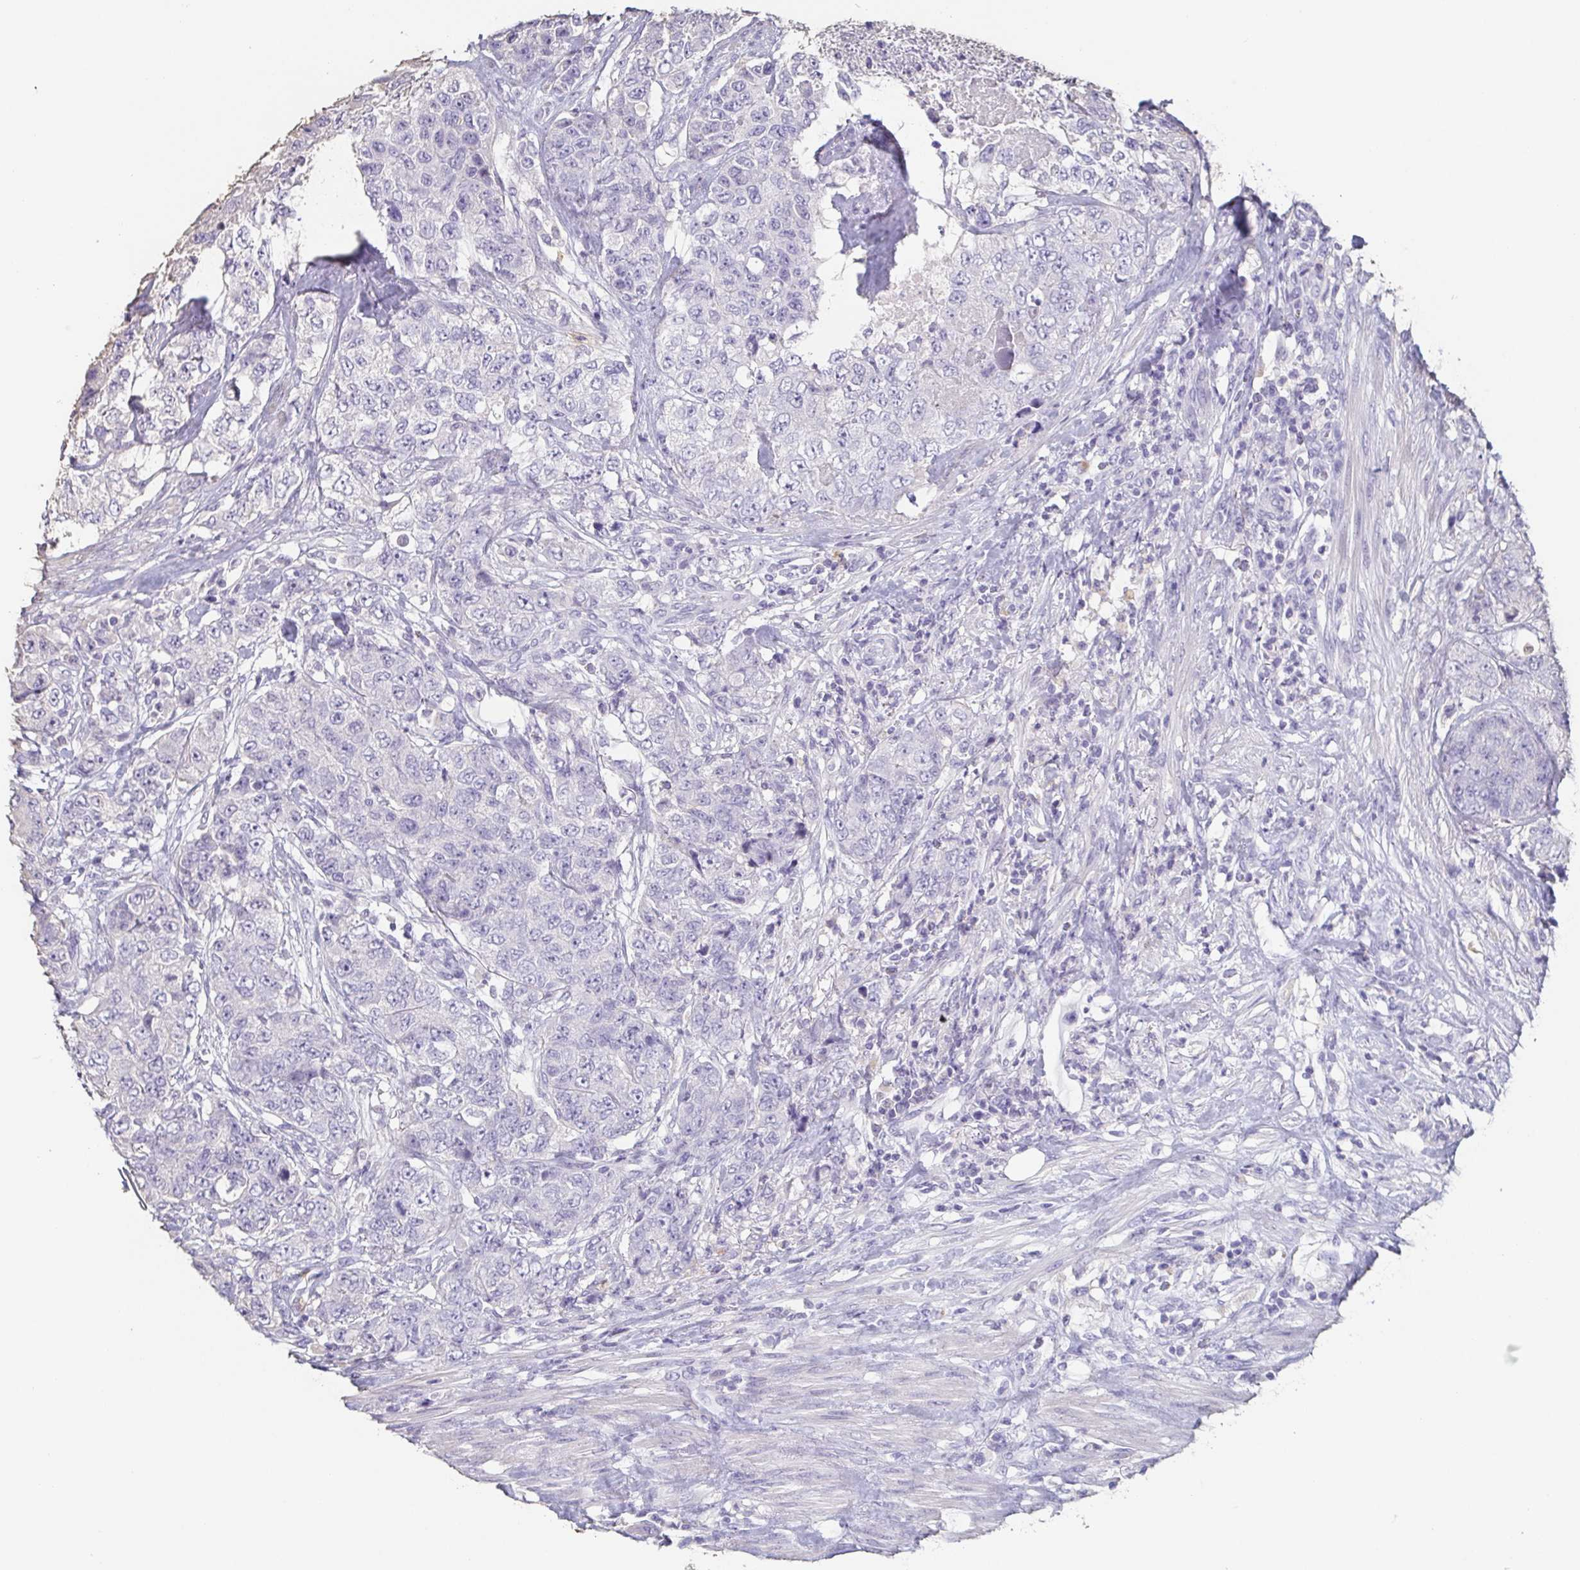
{"staining": {"intensity": "negative", "quantity": "none", "location": "none"}, "tissue": "urothelial cancer", "cell_type": "Tumor cells", "image_type": "cancer", "snomed": [{"axis": "morphology", "description": "Urothelial carcinoma, High grade"}, {"axis": "topography", "description": "Urinary bladder"}], "caption": "There is no significant staining in tumor cells of urothelial cancer.", "gene": "BPIFA2", "patient": {"sex": "female", "age": 78}}